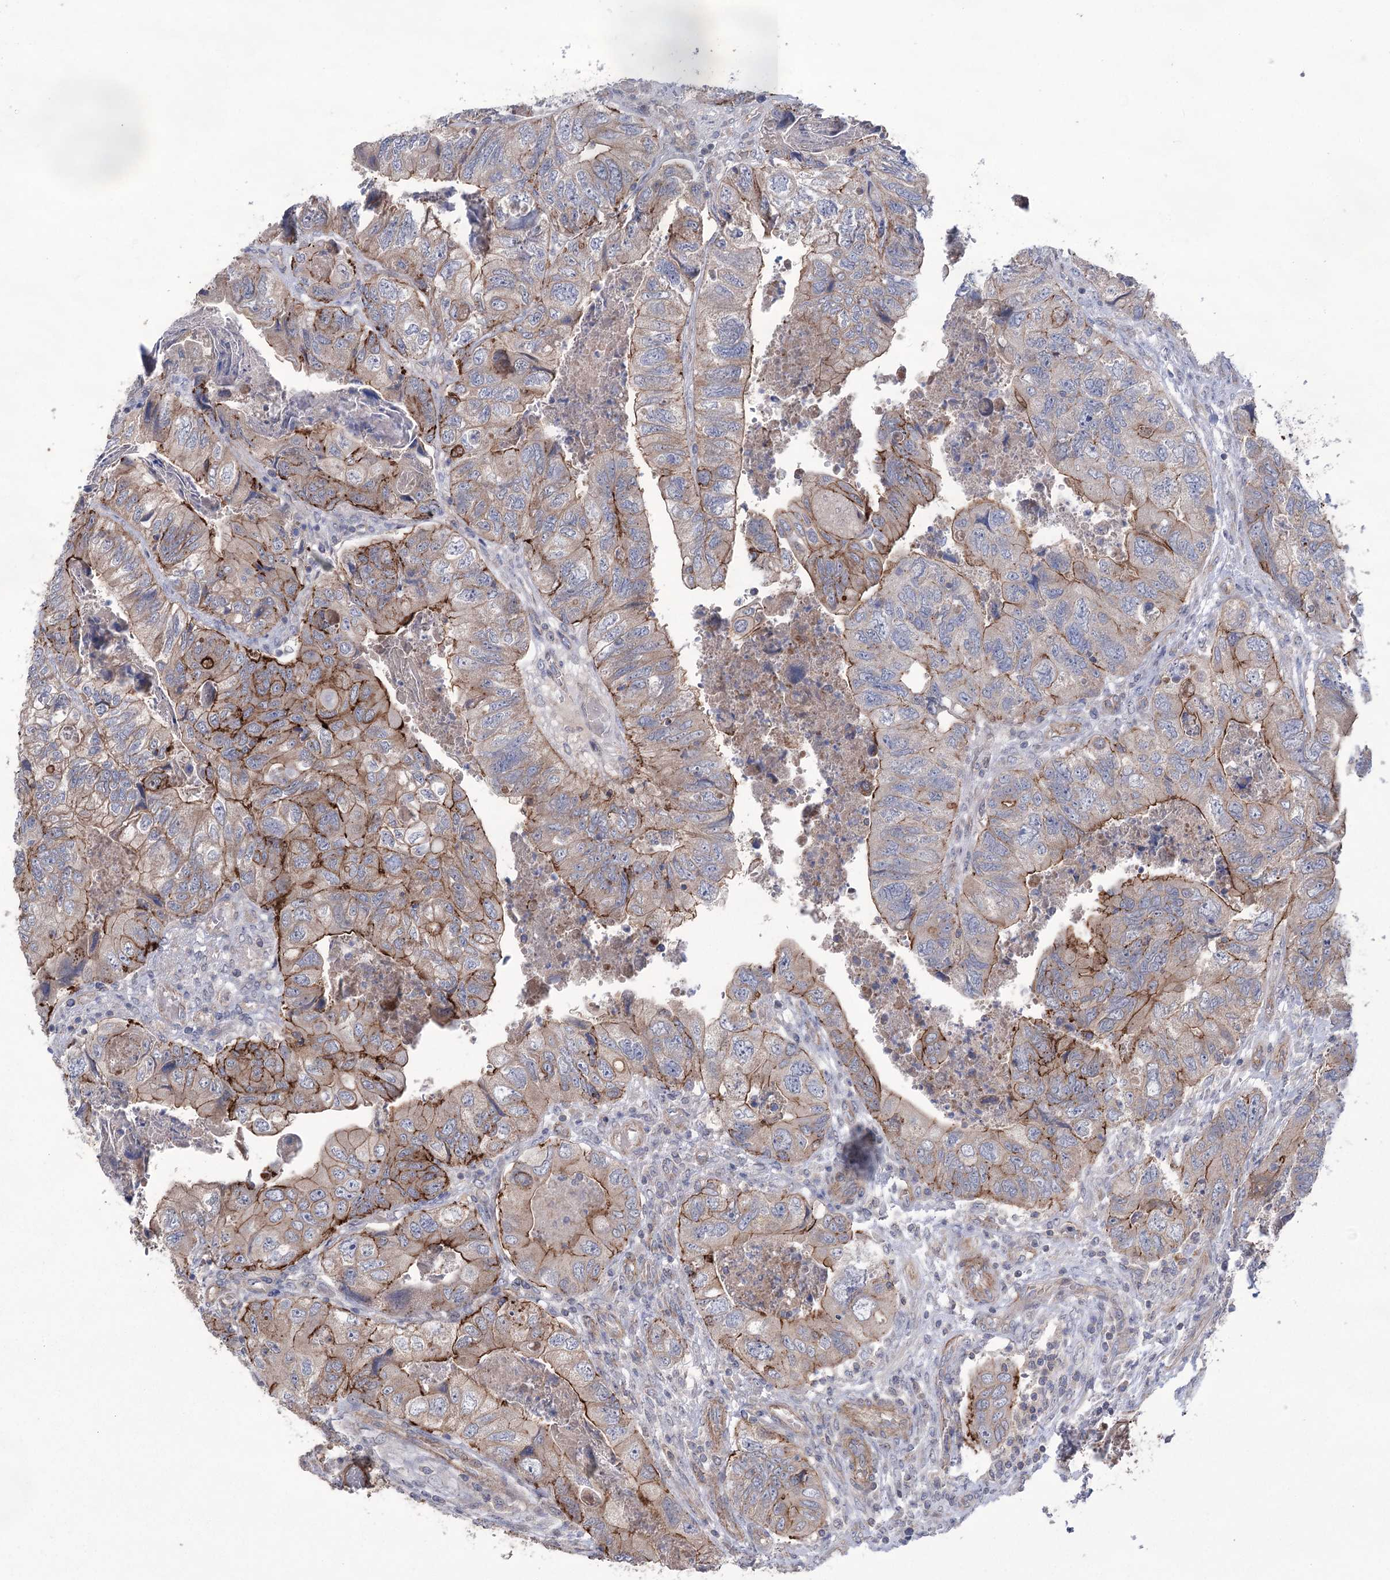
{"staining": {"intensity": "moderate", "quantity": "25%-75%", "location": "cytoplasmic/membranous"}, "tissue": "colorectal cancer", "cell_type": "Tumor cells", "image_type": "cancer", "snomed": [{"axis": "morphology", "description": "Adenocarcinoma, NOS"}, {"axis": "topography", "description": "Rectum"}], "caption": "Moderate cytoplasmic/membranous expression for a protein is seen in approximately 25%-75% of tumor cells of colorectal cancer using immunohistochemistry (IHC).", "gene": "TRIM71", "patient": {"sex": "male", "age": 63}}